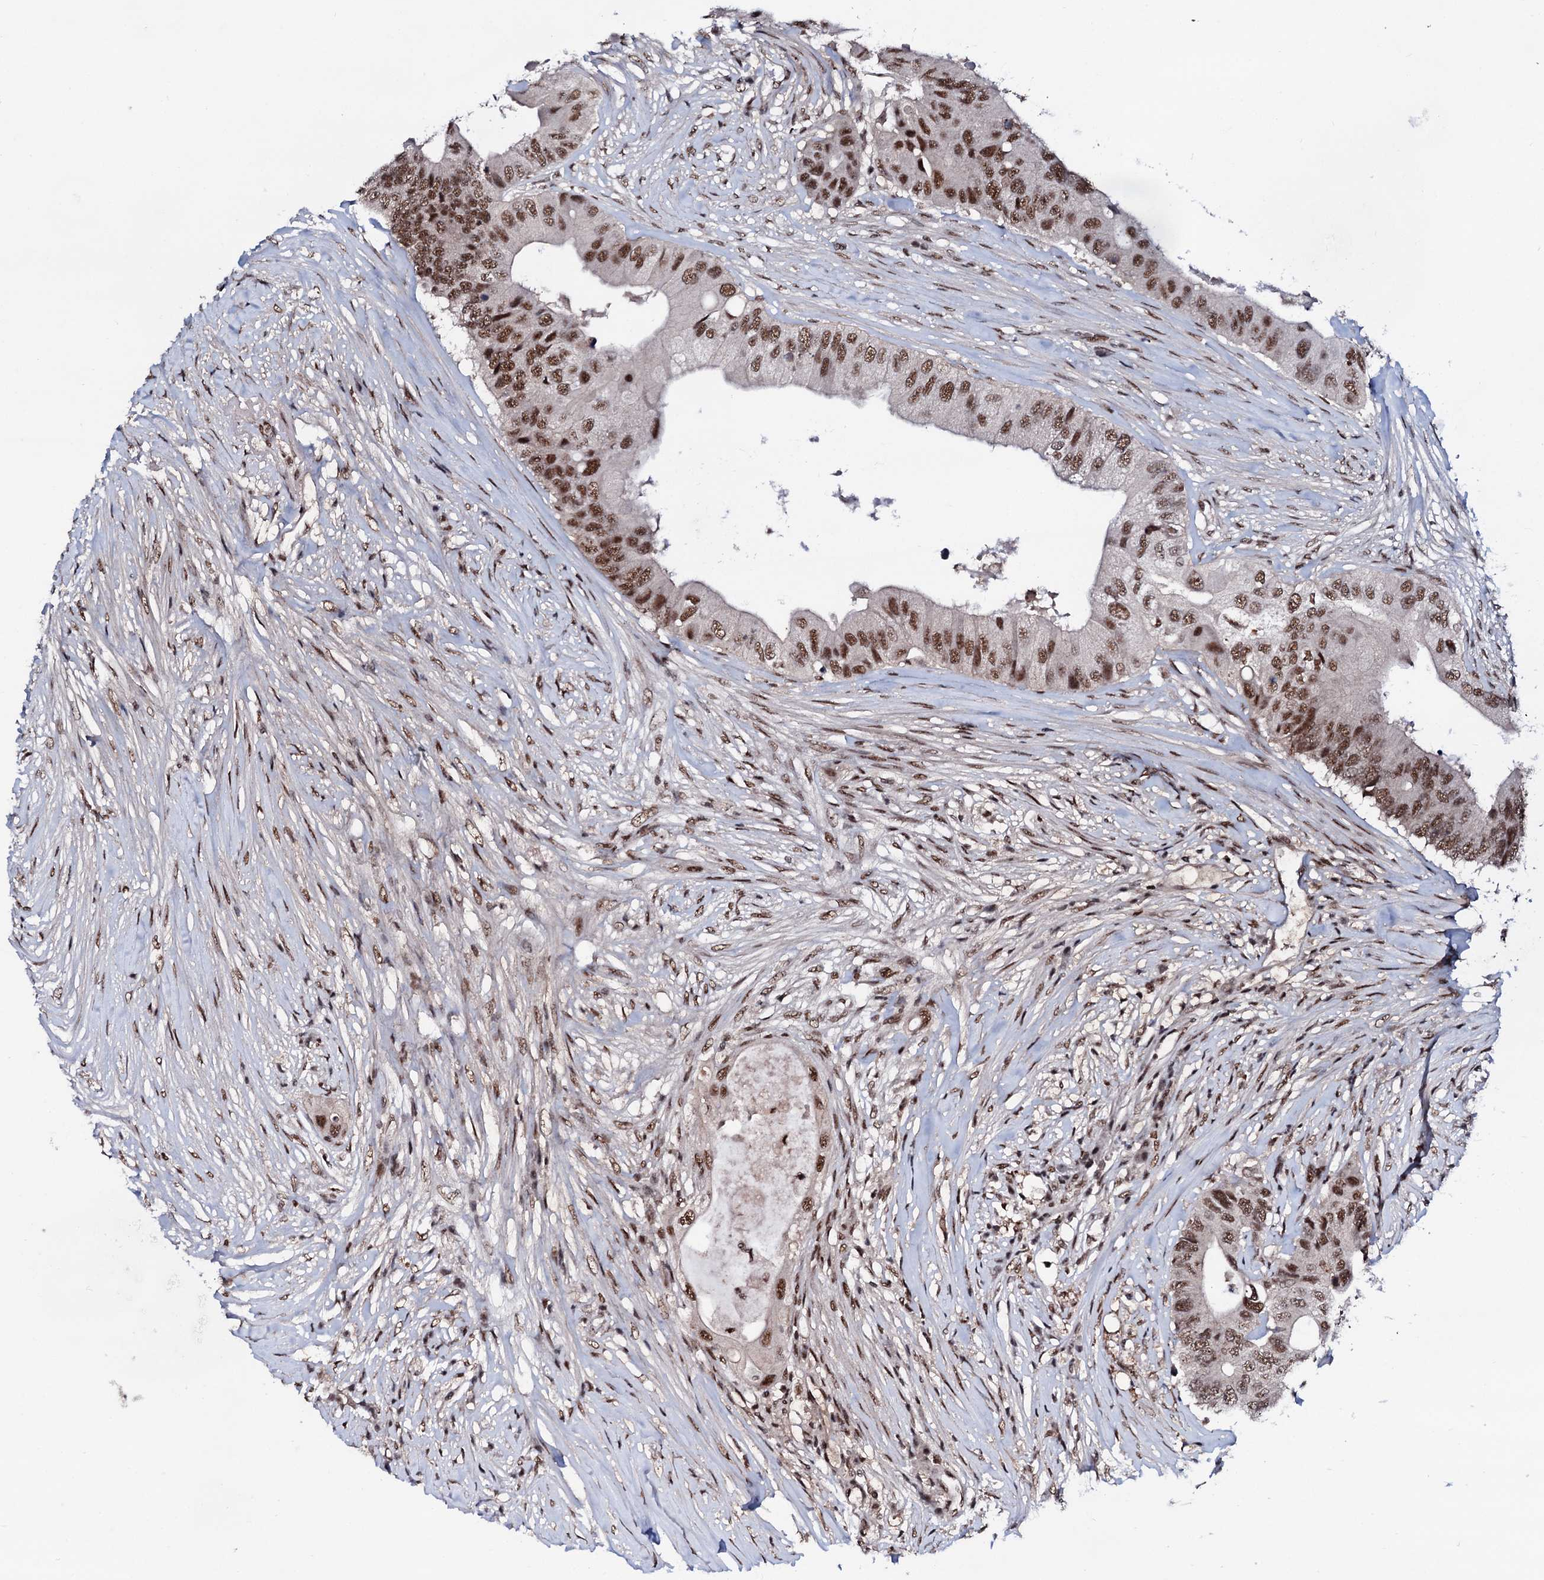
{"staining": {"intensity": "moderate", "quantity": ">75%", "location": "nuclear"}, "tissue": "colorectal cancer", "cell_type": "Tumor cells", "image_type": "cancer", "snomed": [{"axis": "morphology", "description": "Adenocarcinoma, NOS"}, {"axis": "topography", "description": "Colon"}], "caption": "Approximately >75% of tumor cells in colorectal cancer (adenocarcinoma) reveal moderate nuclear protein expression as visualized by brown immunohistochemical staining.", "gene": "PRPF18", "patient": {"sex": "male", "age": 71}}